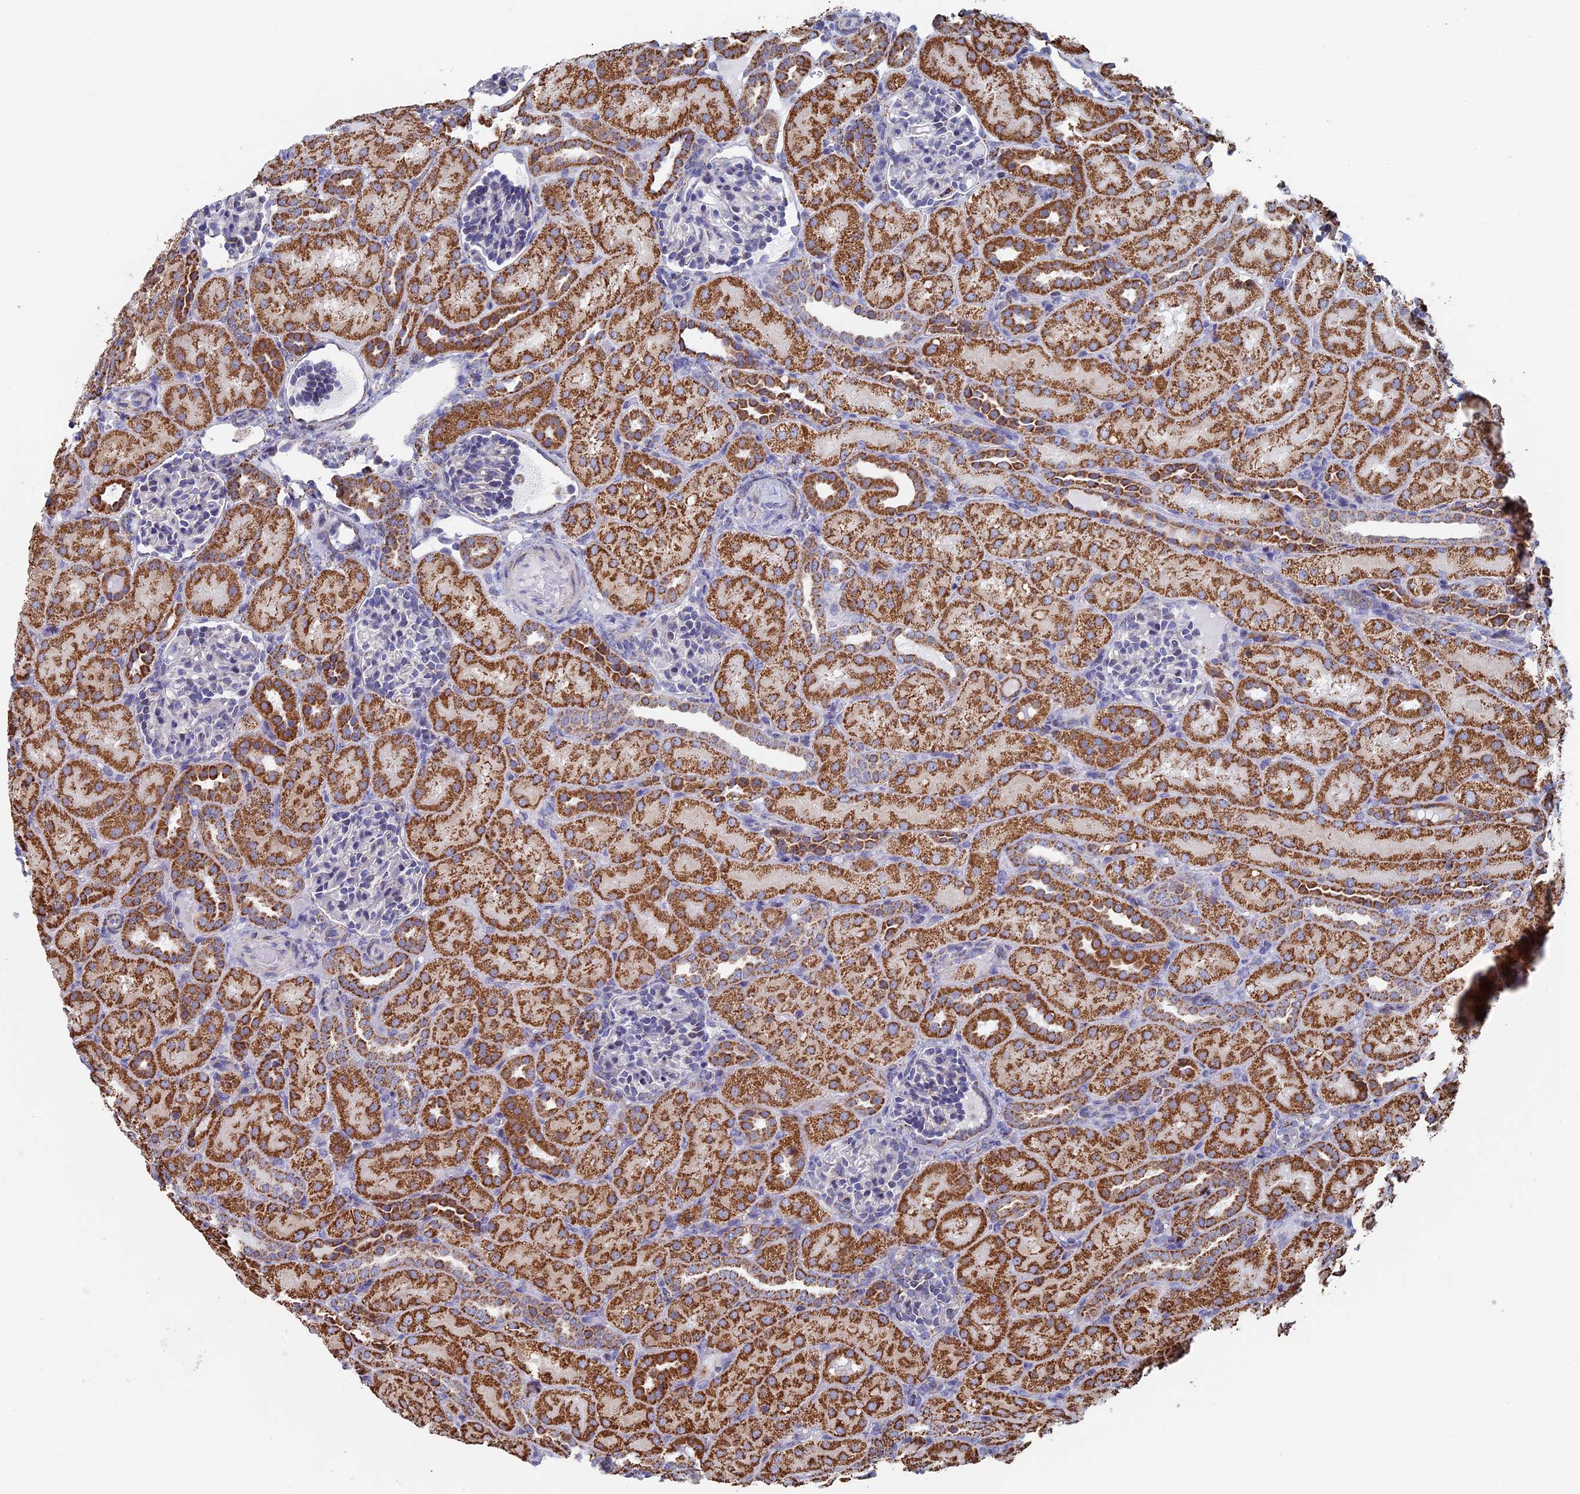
{"staining": {"intensity": "negative", "quantity": "none", "location": "none"}, "tissue": "kidney", "cell_type": "Cells in glomeruli", "image_type": "normal", "snomed": [{"axis": "morphology", "description": "Normal tissue, NOS"}, {"axis": "topography", "description": "Kidney"}], "caption": "This image is of benign kidney stained with immunohistochemistry (IHC) to label a protein in brown with the nuclei are counter-stained blue. There is no staining in cells in glomeruli. Brightfield microscopy of IHC stained with DAB (3,3'-diaminobenzidine) (brown) and hematoxylin (blue), captured at high magnification.", "gene": "SEC24D", "patient": {"sex": "male", "age": 1}}